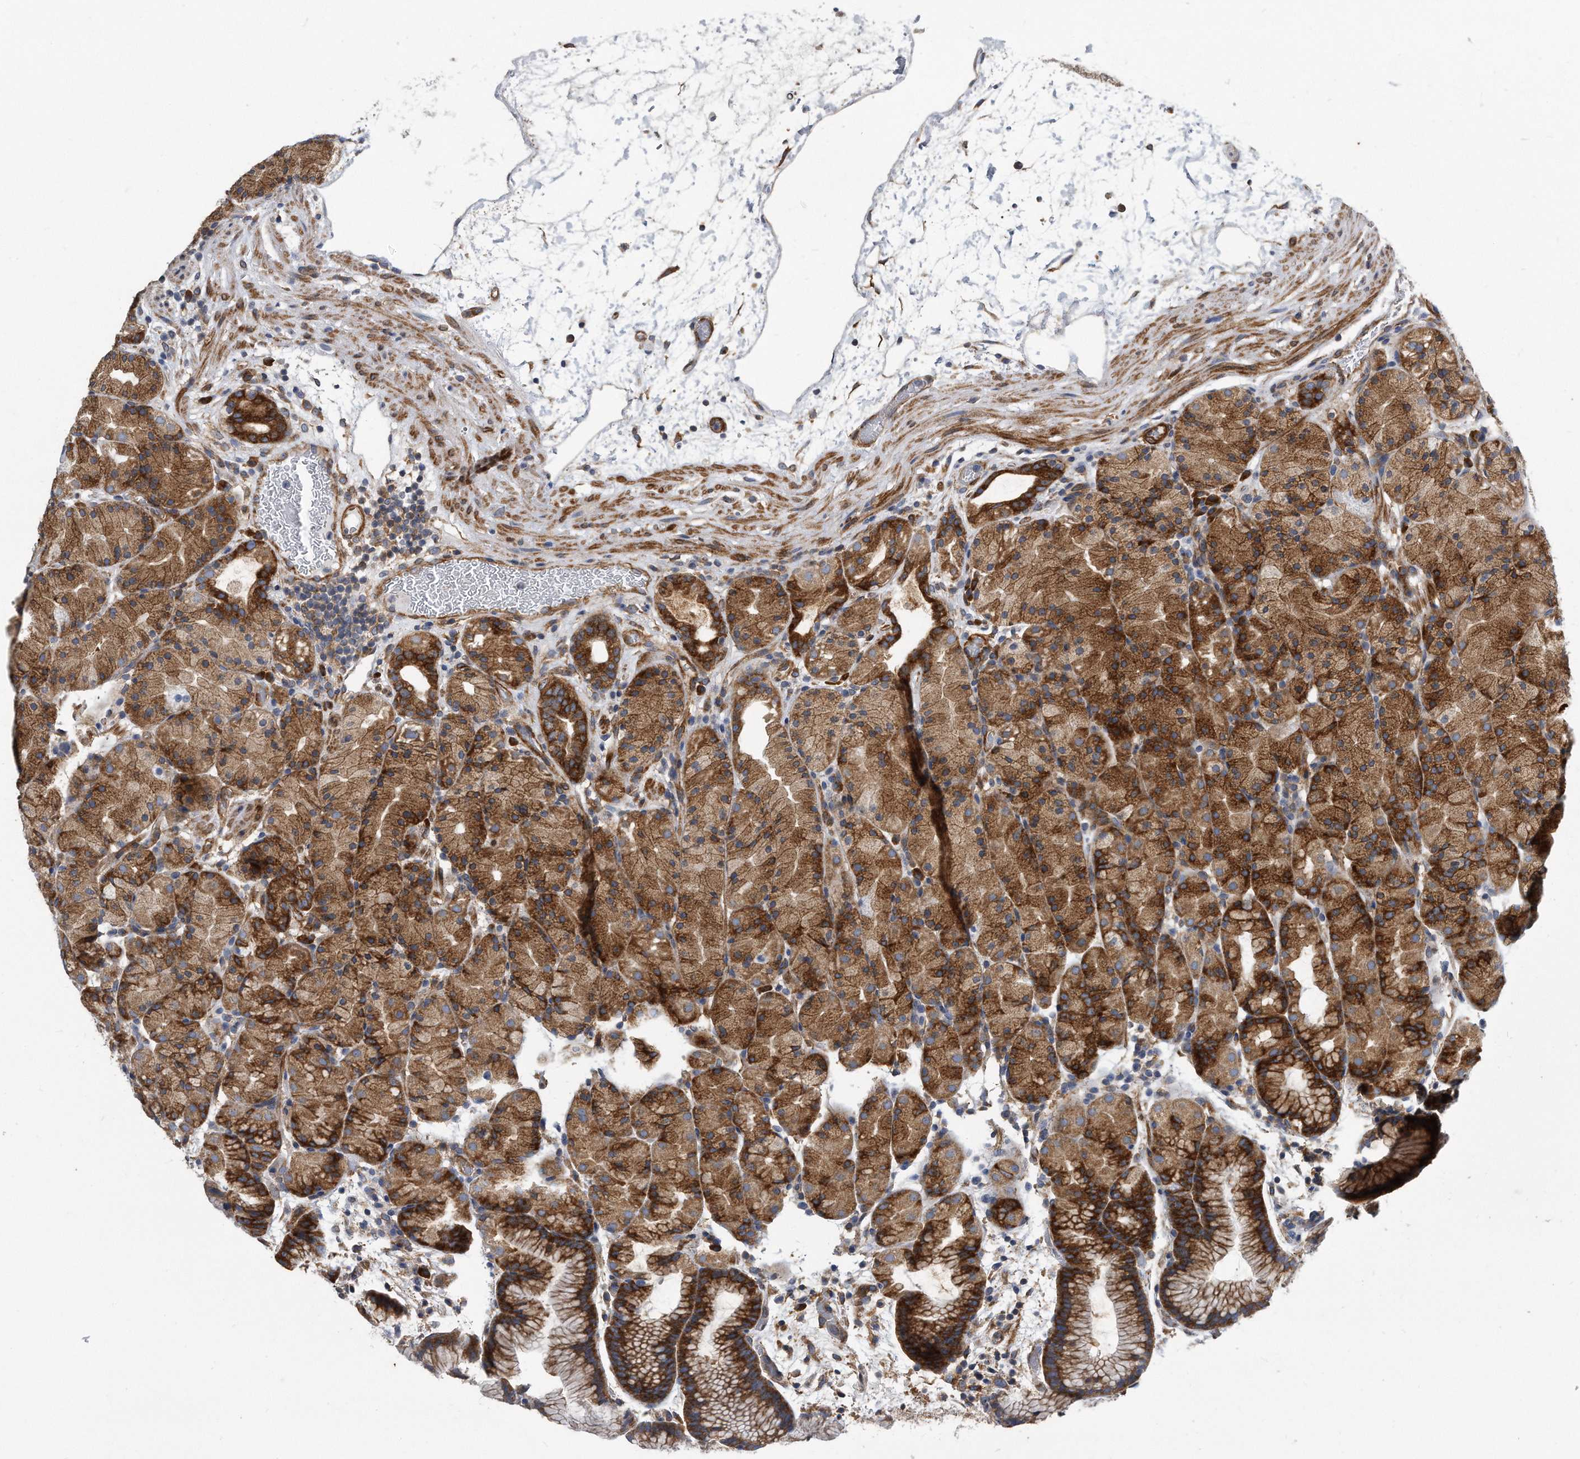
{"staining": {"intensity": "strong", "quantity": "25%-75%", "location": "cytoplasmic/membranous"}, "tissue": "stomach", "cell_type": "Glandular cells", "image_type": "normal", "snomed": [{"axis": "morphology", "description": "Normal tissue, NOS"}, {"axis": "topography", "description": "Stomach, upper"}], "caption": "Strong cytoplasmic/membranous protein positivity is seen in approximately 25%-75% of glandular cells in stomach.", "gene": "EIF2B4", "patient": {"sex": "male", "age": 48}}